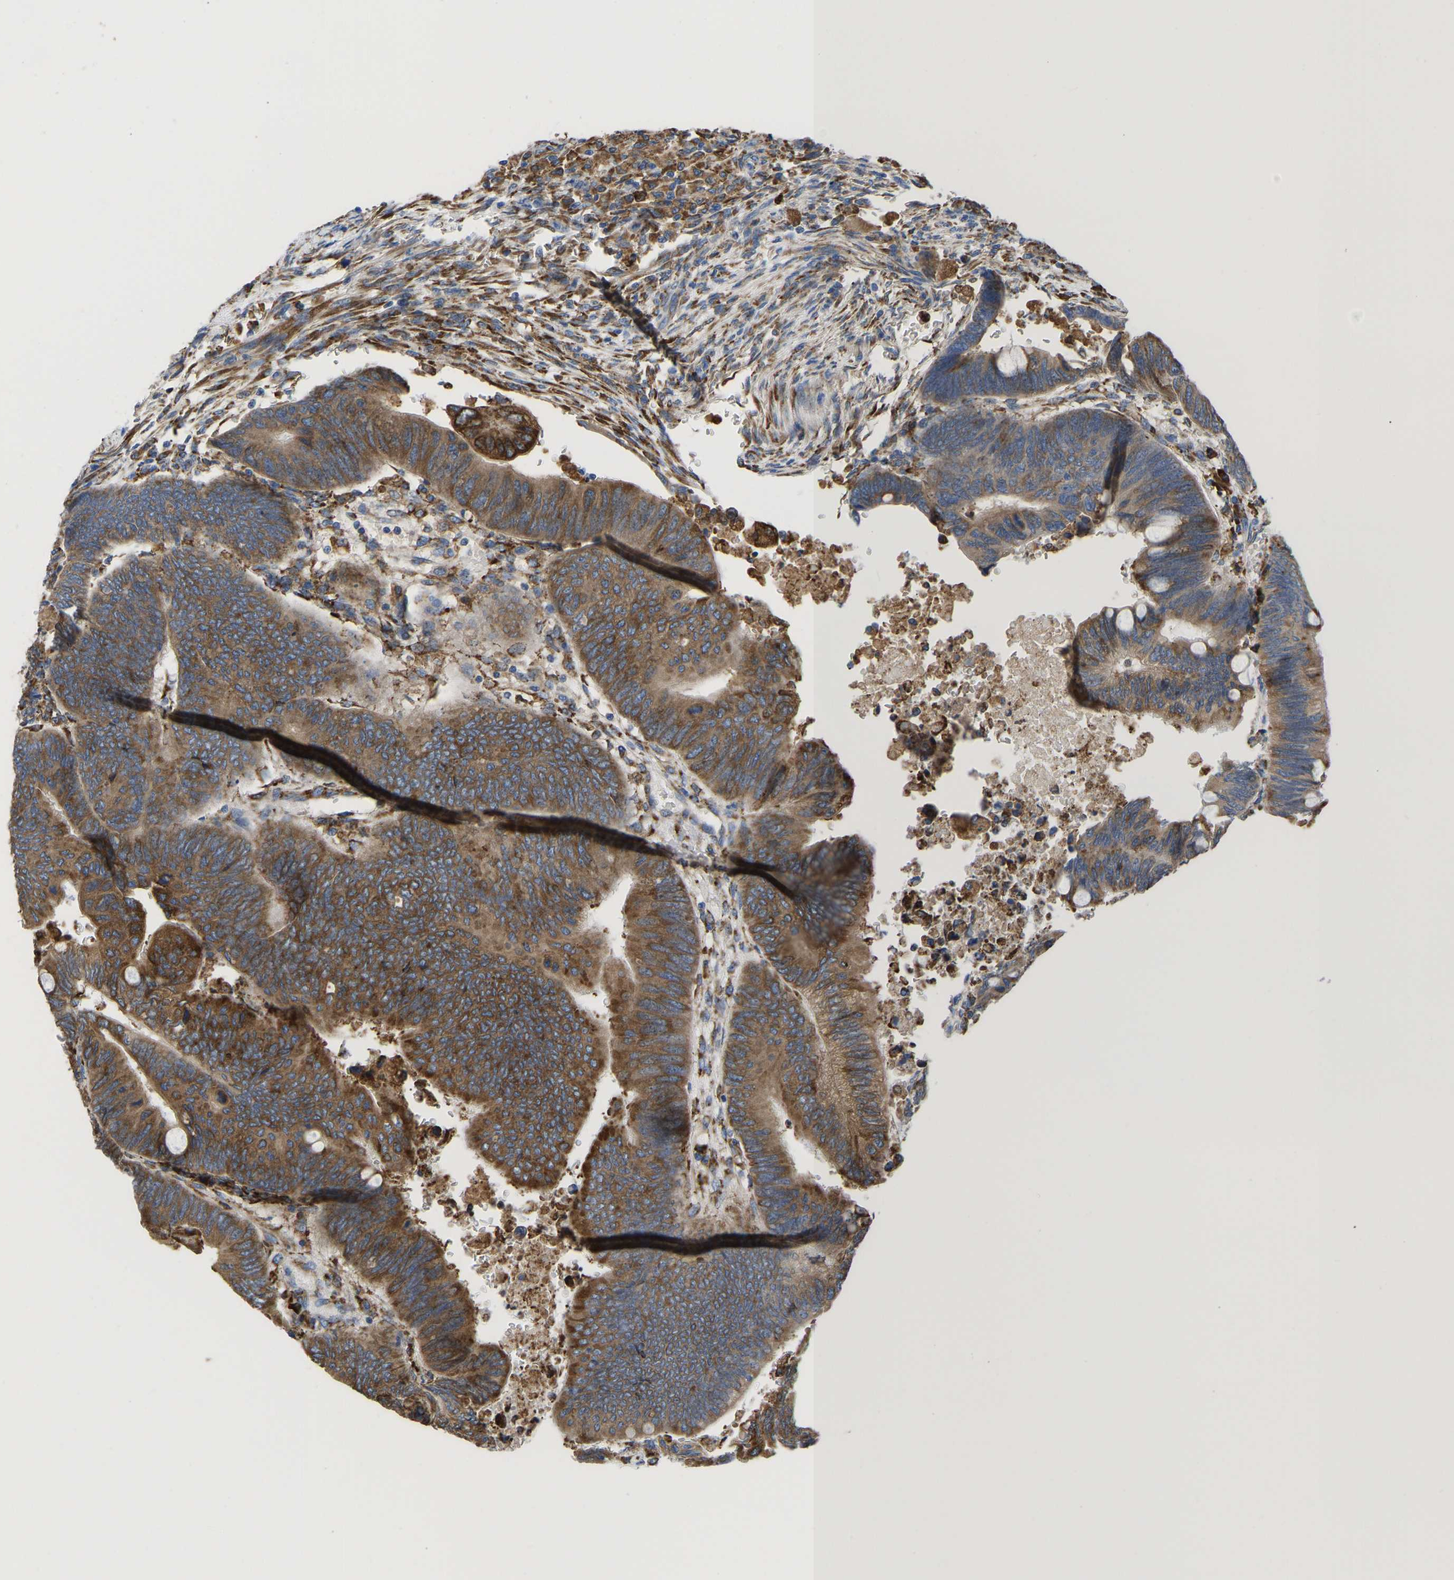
{"staining": {"intensity": "moderate", "quantity": ">75%", "location": "cytoplasmic/membranous"}, "tissue": "colorectal cancer", "cell_type": "Tumor cells", "image_type": "cancer", "snomed": [{"axis": "morphology", "description": "Normal tissue, NOS"}, {"axis": "morphology", "description": "Adenocarcinoma, NOS"}, {"axis": "topography", "description": "Rectum"}, {"axis": "topography", "description": "Peripheral nerve tissue"}], "caption": "Colorectal adenocarcinoma stained with a protein marker displays moderate staining in tumor cells.", "gene": "P4HB", "patient": {"sex": "male", "age": 92}}